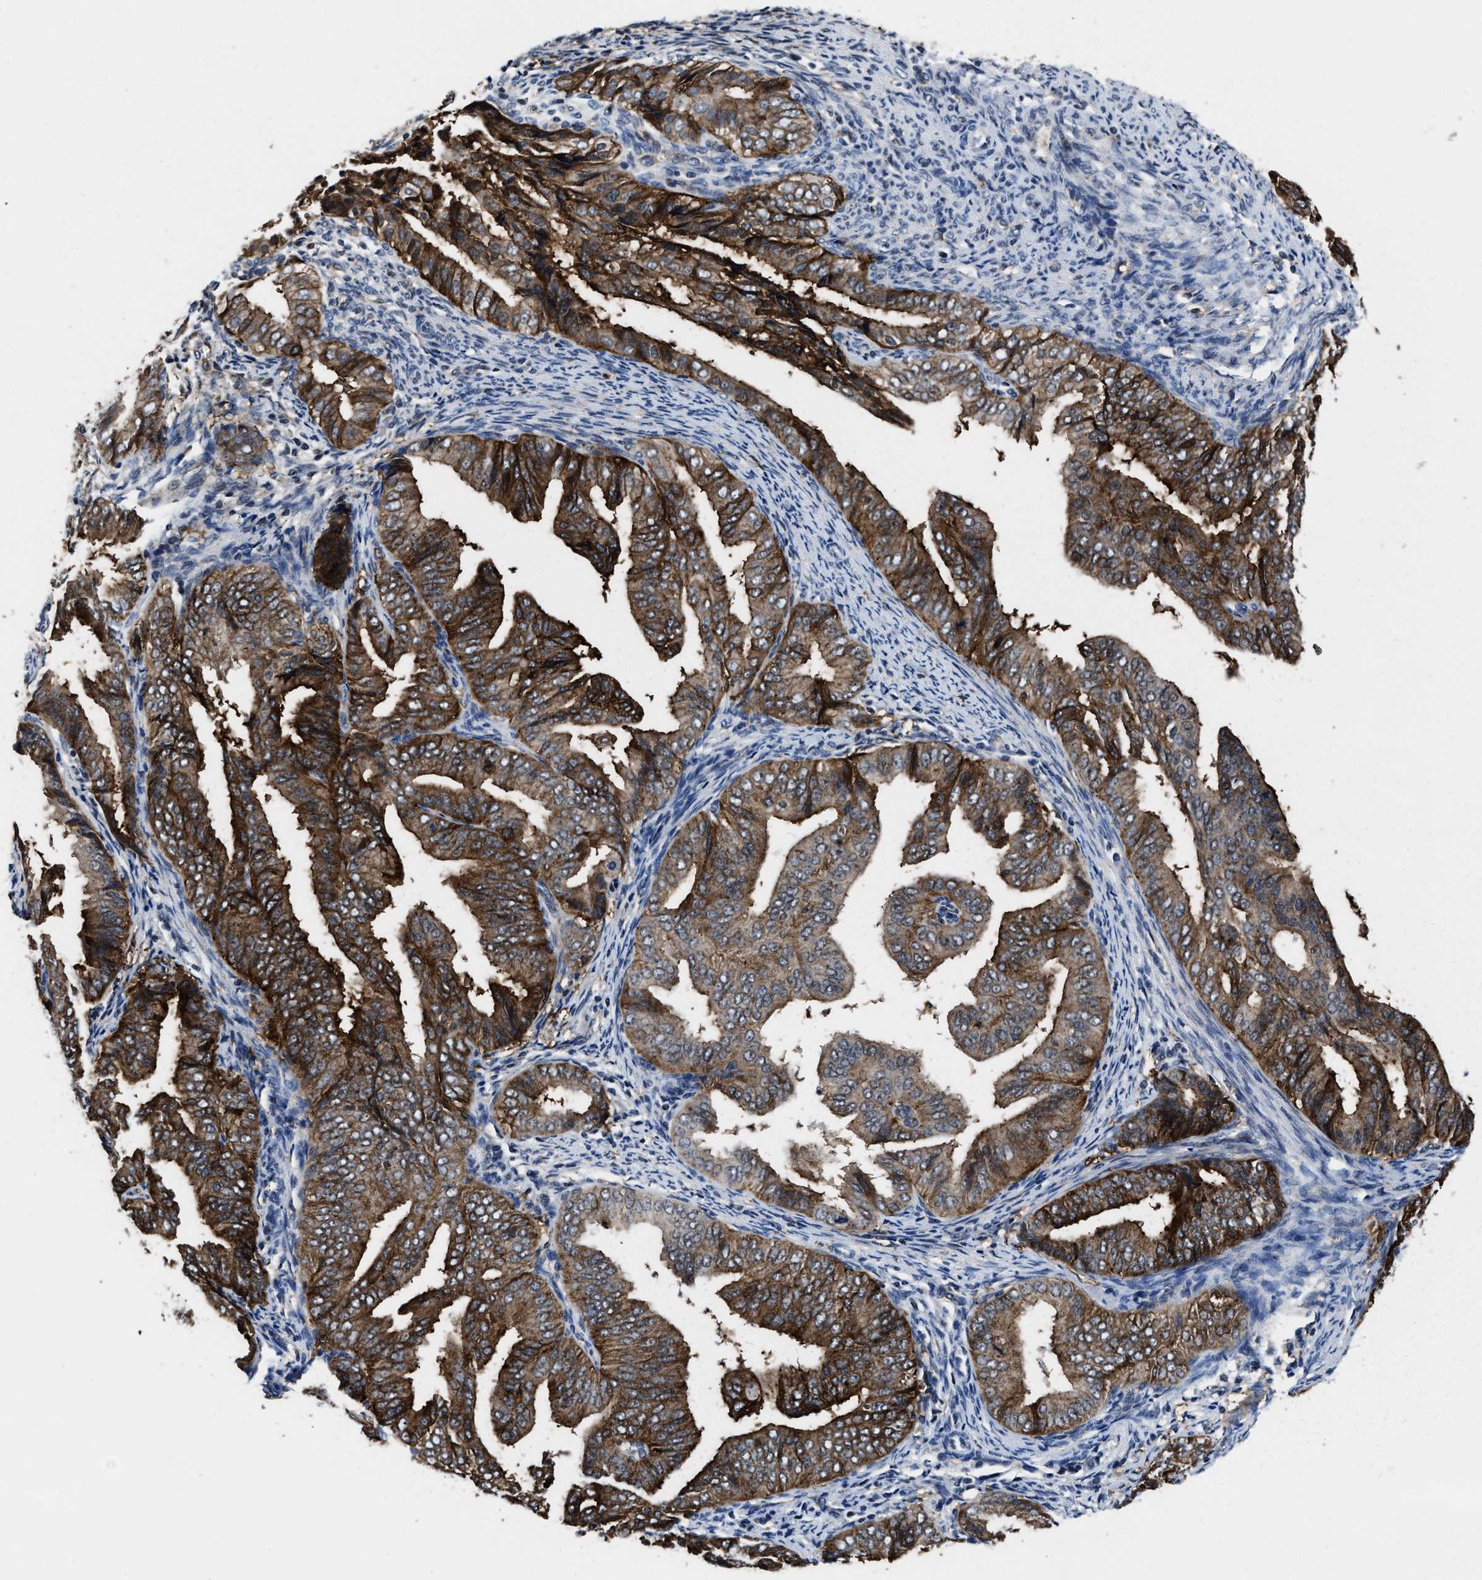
{"staining": {"intensity": "strong", "quantity": ">75%", "location": "cytoplasmic/membranous"}, "tissue": "endometrial cancer", "cell_type": "Tumor cells", "image_type": "cancer", "snomed": [{"axis": "morphology", "description": "Adenocarcinoma, NOS"}, {"axis": "topography", "description": "Endometrium"}], "caption": "High-magnification brightfield microscopy of endometrial cancer stained with DAB (brown) and counterstained with hematoxylin (blue). tumor cells exhibit strong cytoplasmic/membranous positivity is identified in about>75% of cells.", "gene": "MARCKSL1", "patient": {"sex": "female", "age": 58}}